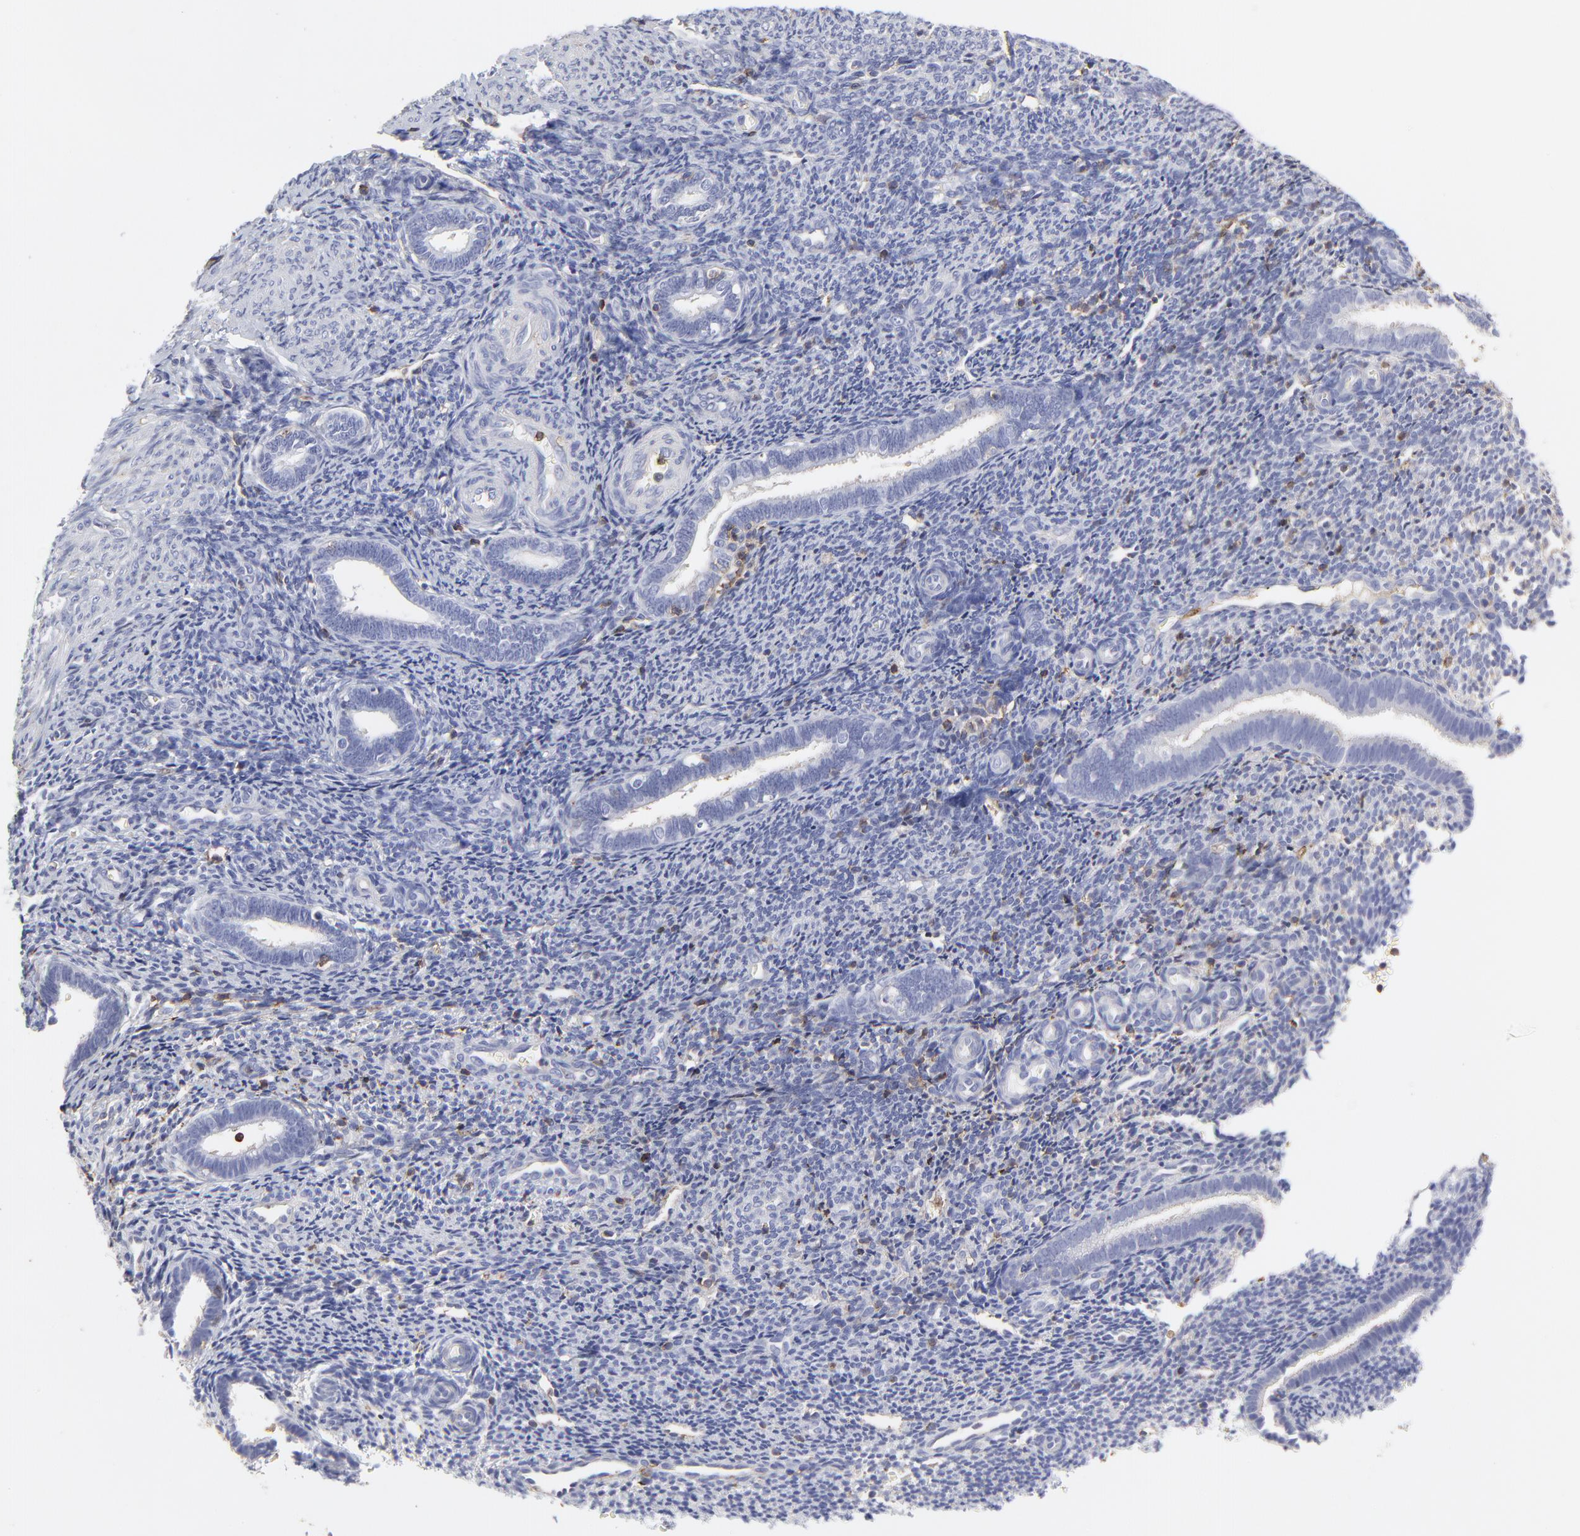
{"staining": {"intensity": "moderate", "quantity": "<25%", "location": "cytoplasmic/membranous"}, "tissue": "endometrium", "cell_type": "Cells in endometrial stroma", "image_type": "normal", "snomed": [{"axis": "morphology", "description": "Normal tissue, NOS"}, {"axis": "topography", "description": "Endometrium"}], "caption": "IHC photomicrograph of normal human endometrium stained for a protein (brown), which displays low levels of moderate cytoplasmic/membranous staining in about <25% of cells in endometrial stroma.", "gene": "ANXA6", "patient": {"sex": "female", "age": 27}}